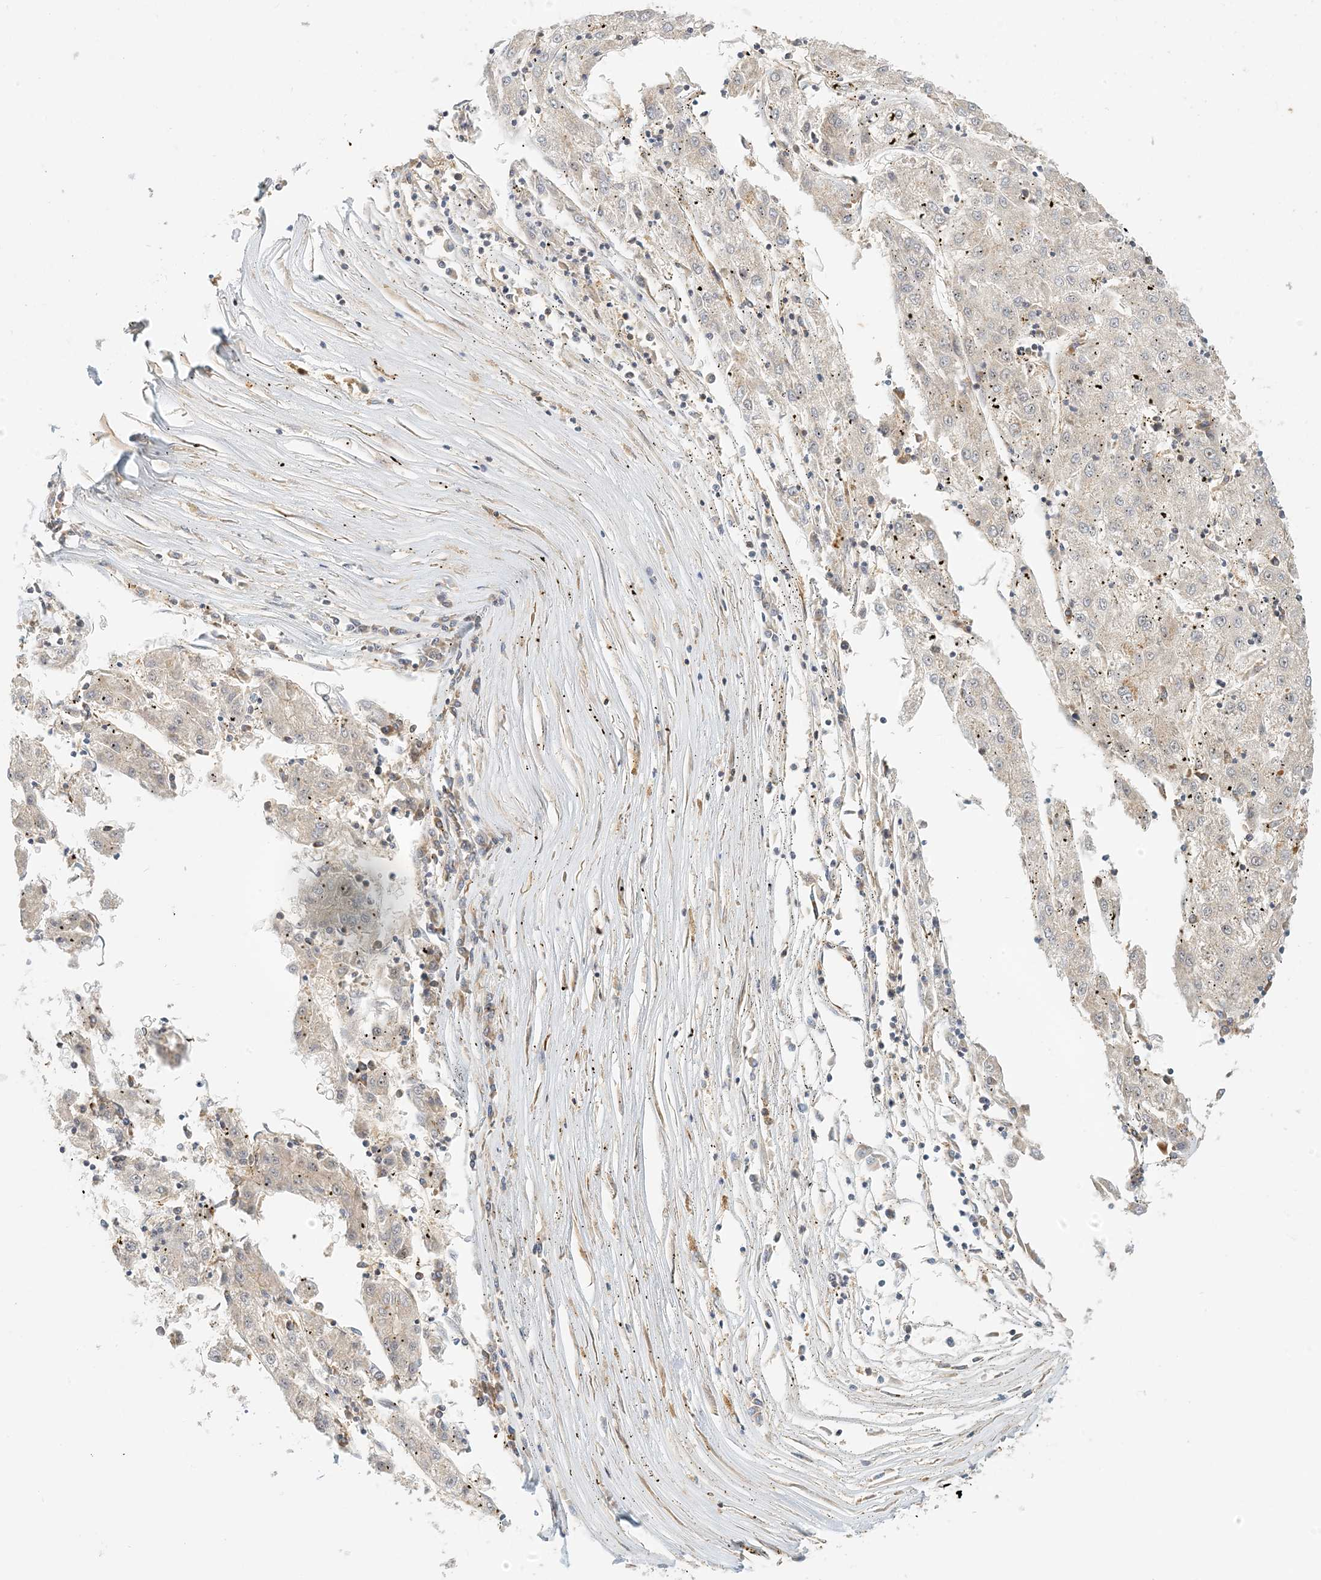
{"staining": {"intensity": "negative", "quantity": "none", "location": "none"}, "tissue": "liver cancer", "cell_type": "Tumor cells", "image_type": "cancer", "snomed": [{"axis": "morphology", "description": "Carcinoma, Hepatocellular, NOS"}, {"axis": "topography", "description": "Liver"}], "caption": "Tumor cells are negative for protein expression in human liver hepatocellular carcinoma. (IHC, brightfield microscopy, high magnification).", "gene": "COLEC11", "patient": {"sex": "male", "age": 72}}